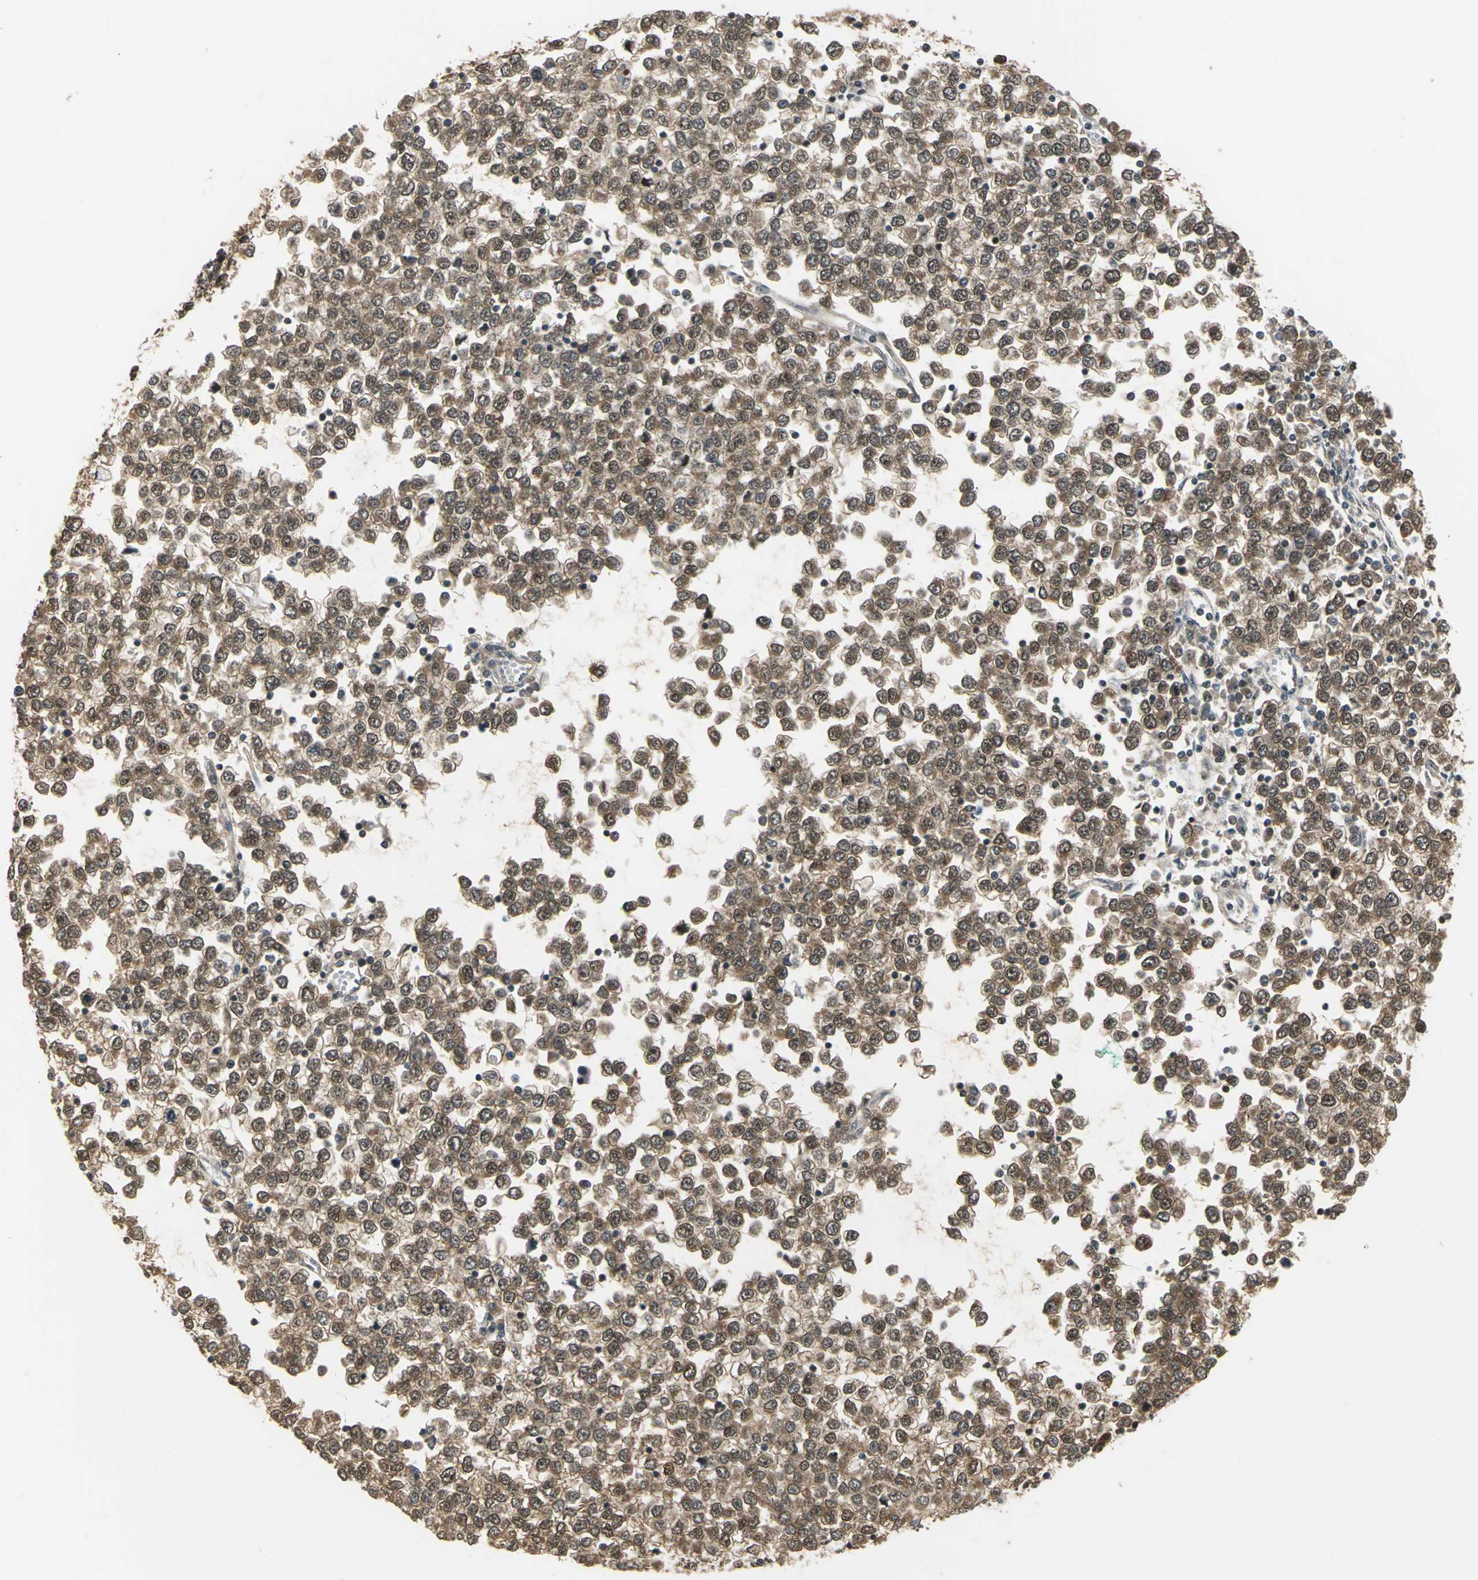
{"staining": {"intensity": "moderate", "quantity": ">75%", "location": "cytoplasmic/membranous,nuclear"}, "tissue": "testis cancer", "cell_type": "Tumor cells", "image_type": "cancer", "snomed": [{"axis": "morphology", "description": "Seminoma, NOS"}, {"axis": "topography", "description": "Testis"}], "caption": "Testis cancer stained for a protein (brown) reveals moderate cytoplasmic/membranous and nuclear positive expression in about >75% of tumor cells.", "gene": "PSMC3", "patient": {"sex": "male", "age": 65}}